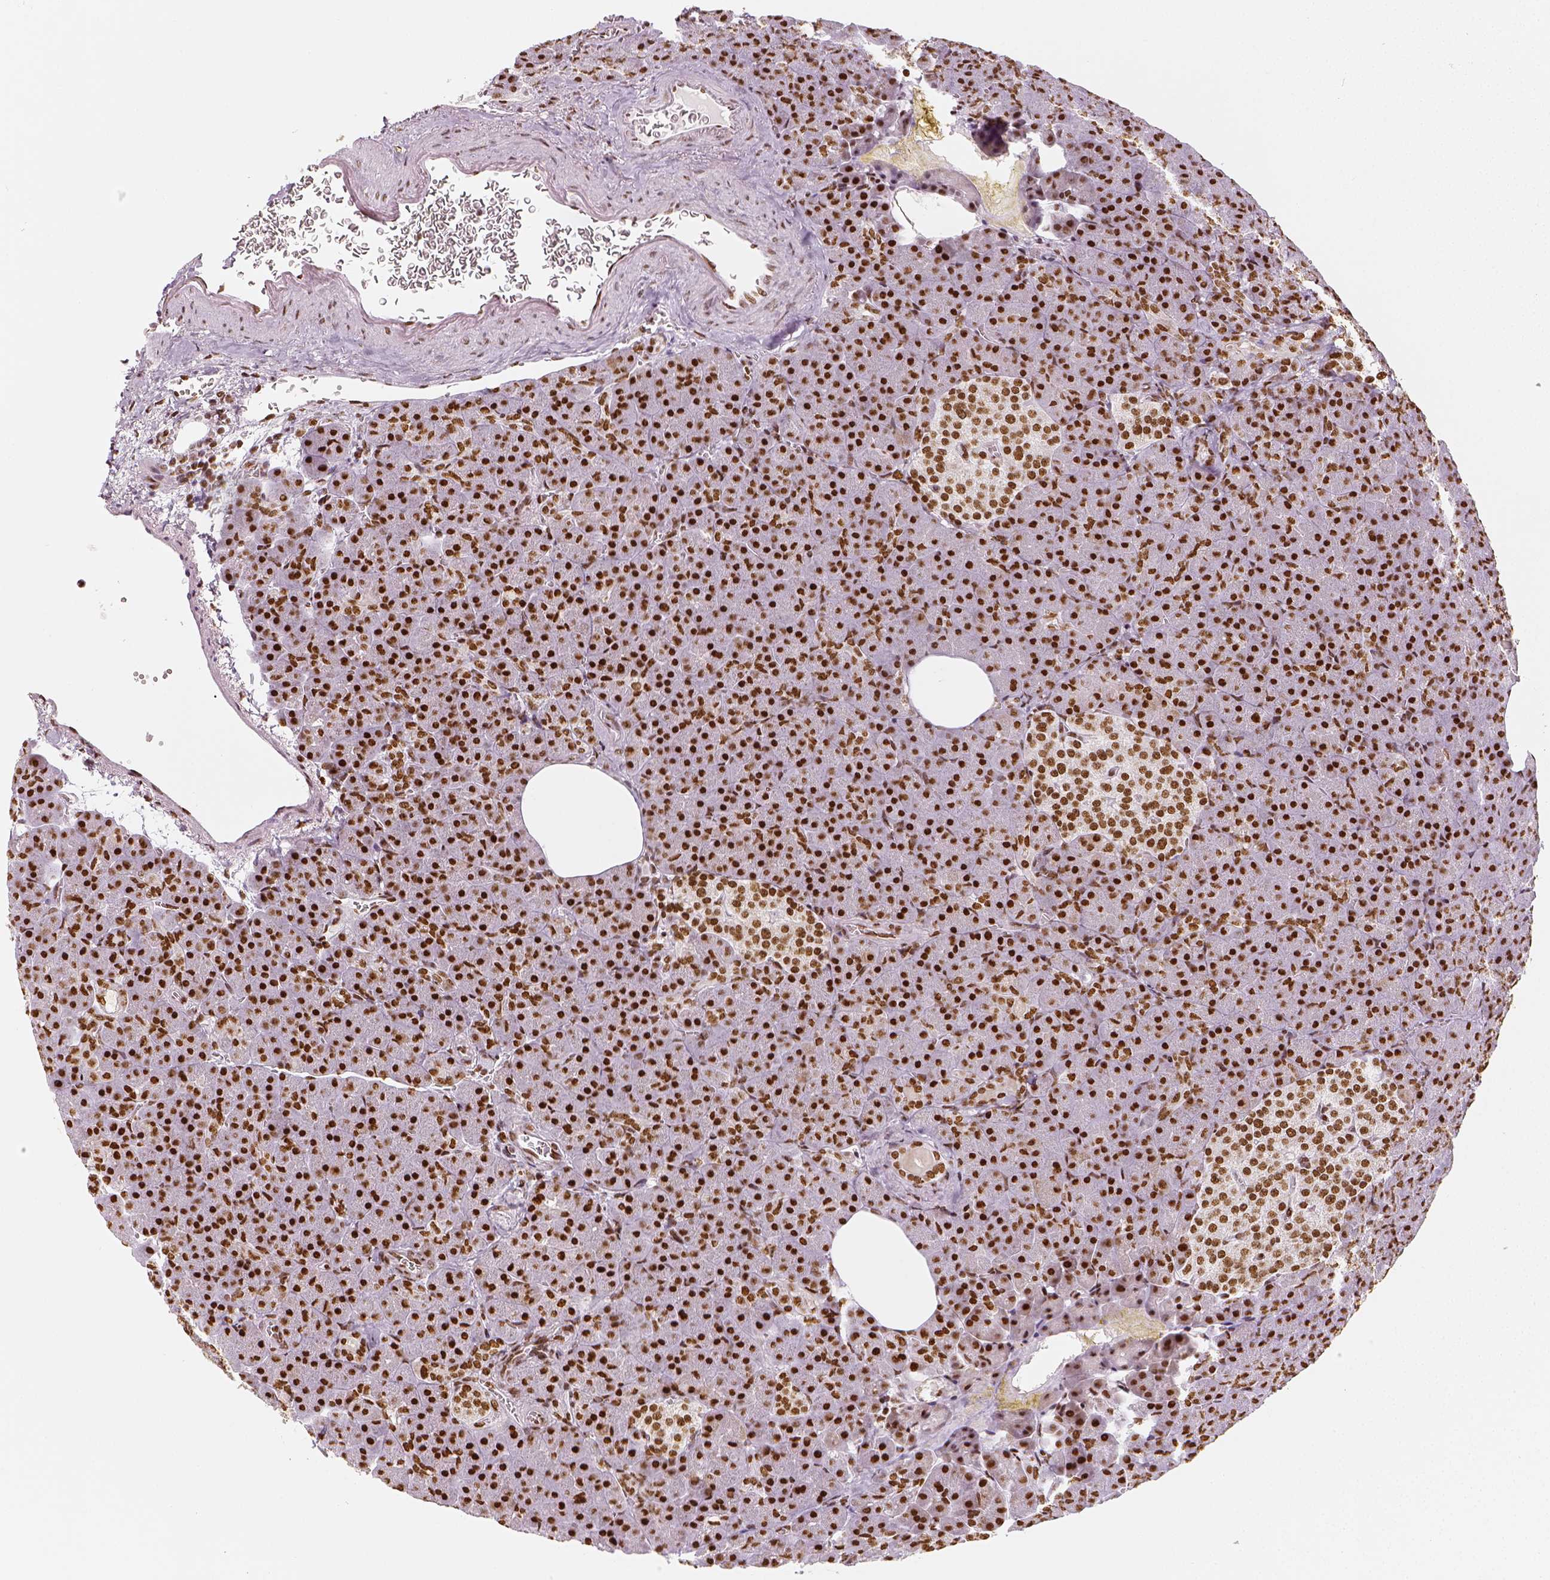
{"staining": {"intensity": "strong", "quantity": ">75%", "location": "nuclear"}, "tissue": "pancreas", "cell_type": "Exocrine glandular cells", "image_type": "normal", "snomed": [{"axis": "morphology", "description": "Normal tissue, NOS"}, {"axis": "topography", "description": "Pancreas"}], "caption": "High-power microscopy captured an IHC photomicrograph of benign pancreas, revealing strong nuclear positivity in about >75% of exocrine glandular cells.", "gene": "KDM5B", "patient": {"sex": "female", "age": 74}}